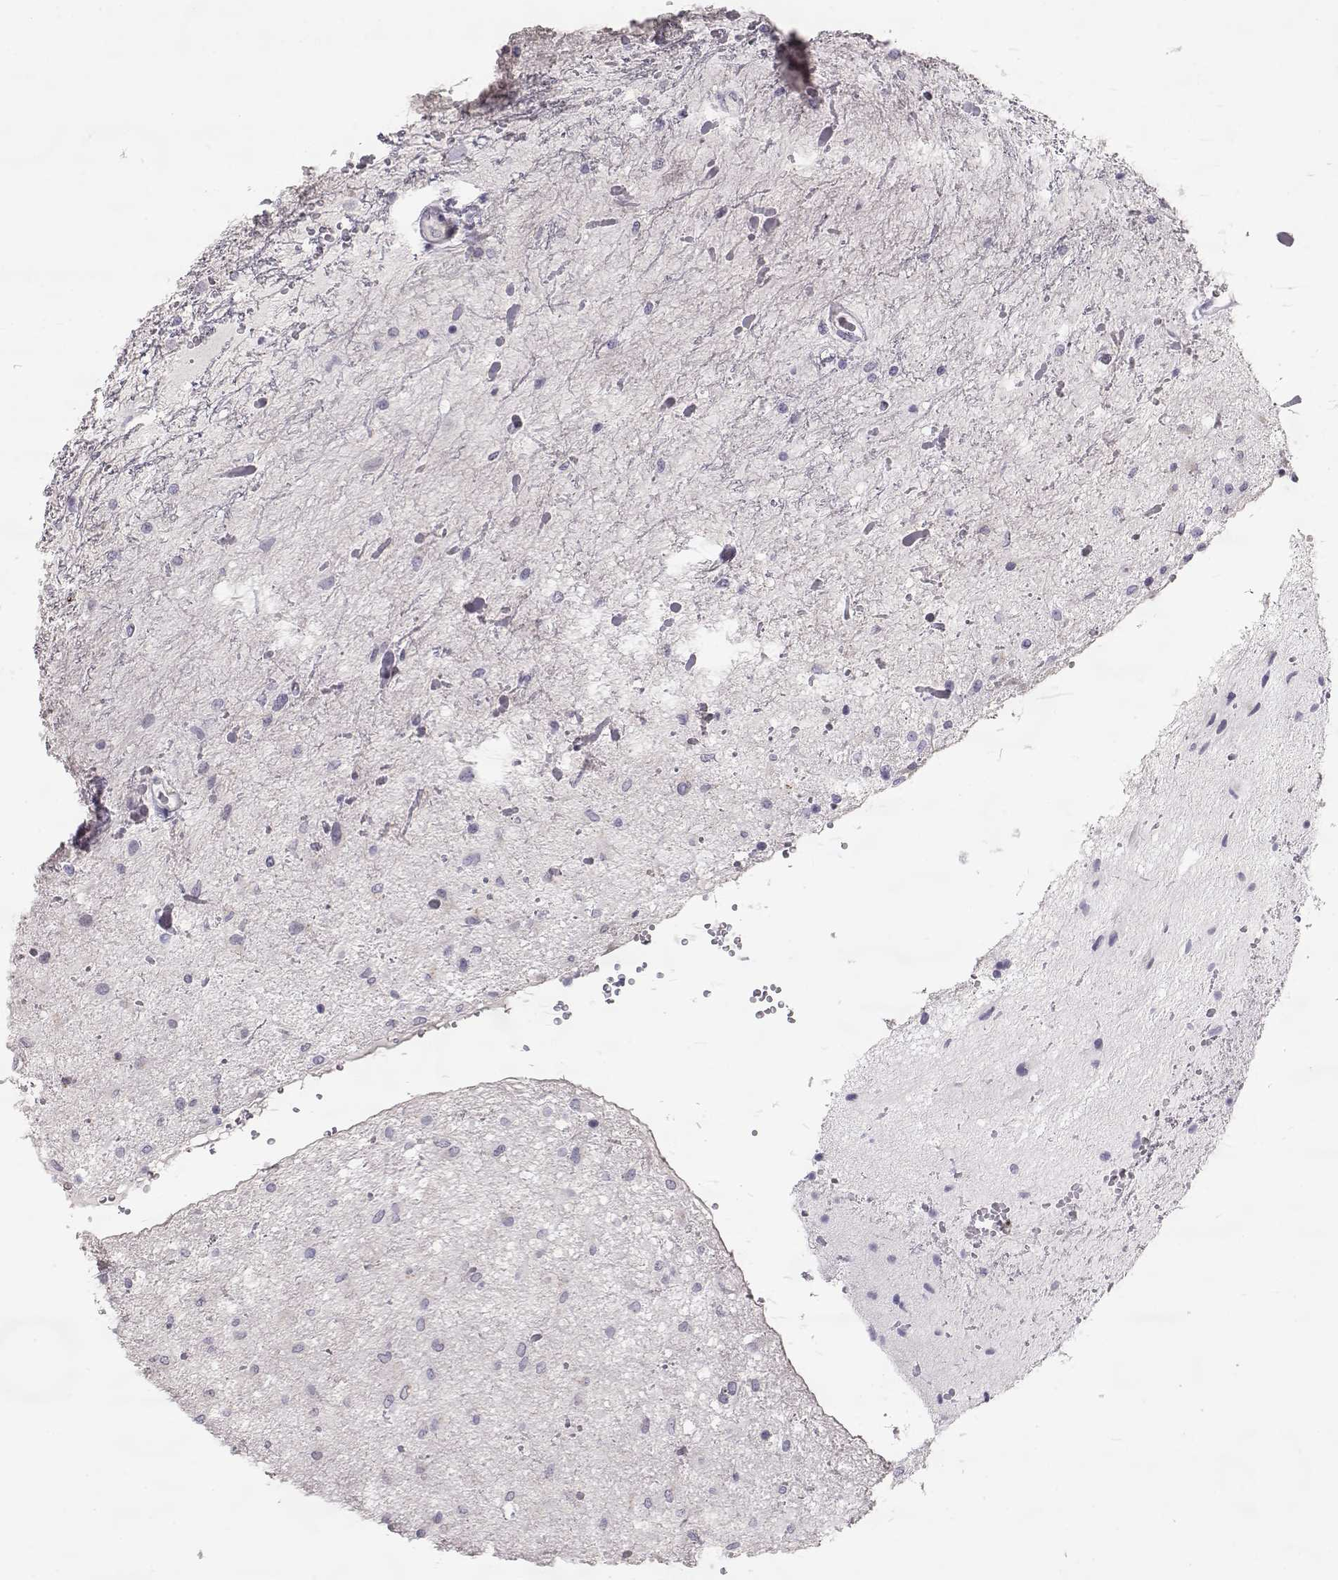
{"staining": {"intensity": "negative", "quantity": "none", "location": "none"}, "tissue": "glioma", "cell_type": "Tumor cells", "image_type": "cancer", "snomed": [{"axis": "morphology", "description": "Glioma, malignant, Low grade"}, {"axis": "topography", "description": "Cerebellum"}], "caption": "Glioma was stained to show a protein in brown. There is no significant expression in tumor cells.", "gene": "SLC18A1", "patient": {"sex": "female", "age": 14}}